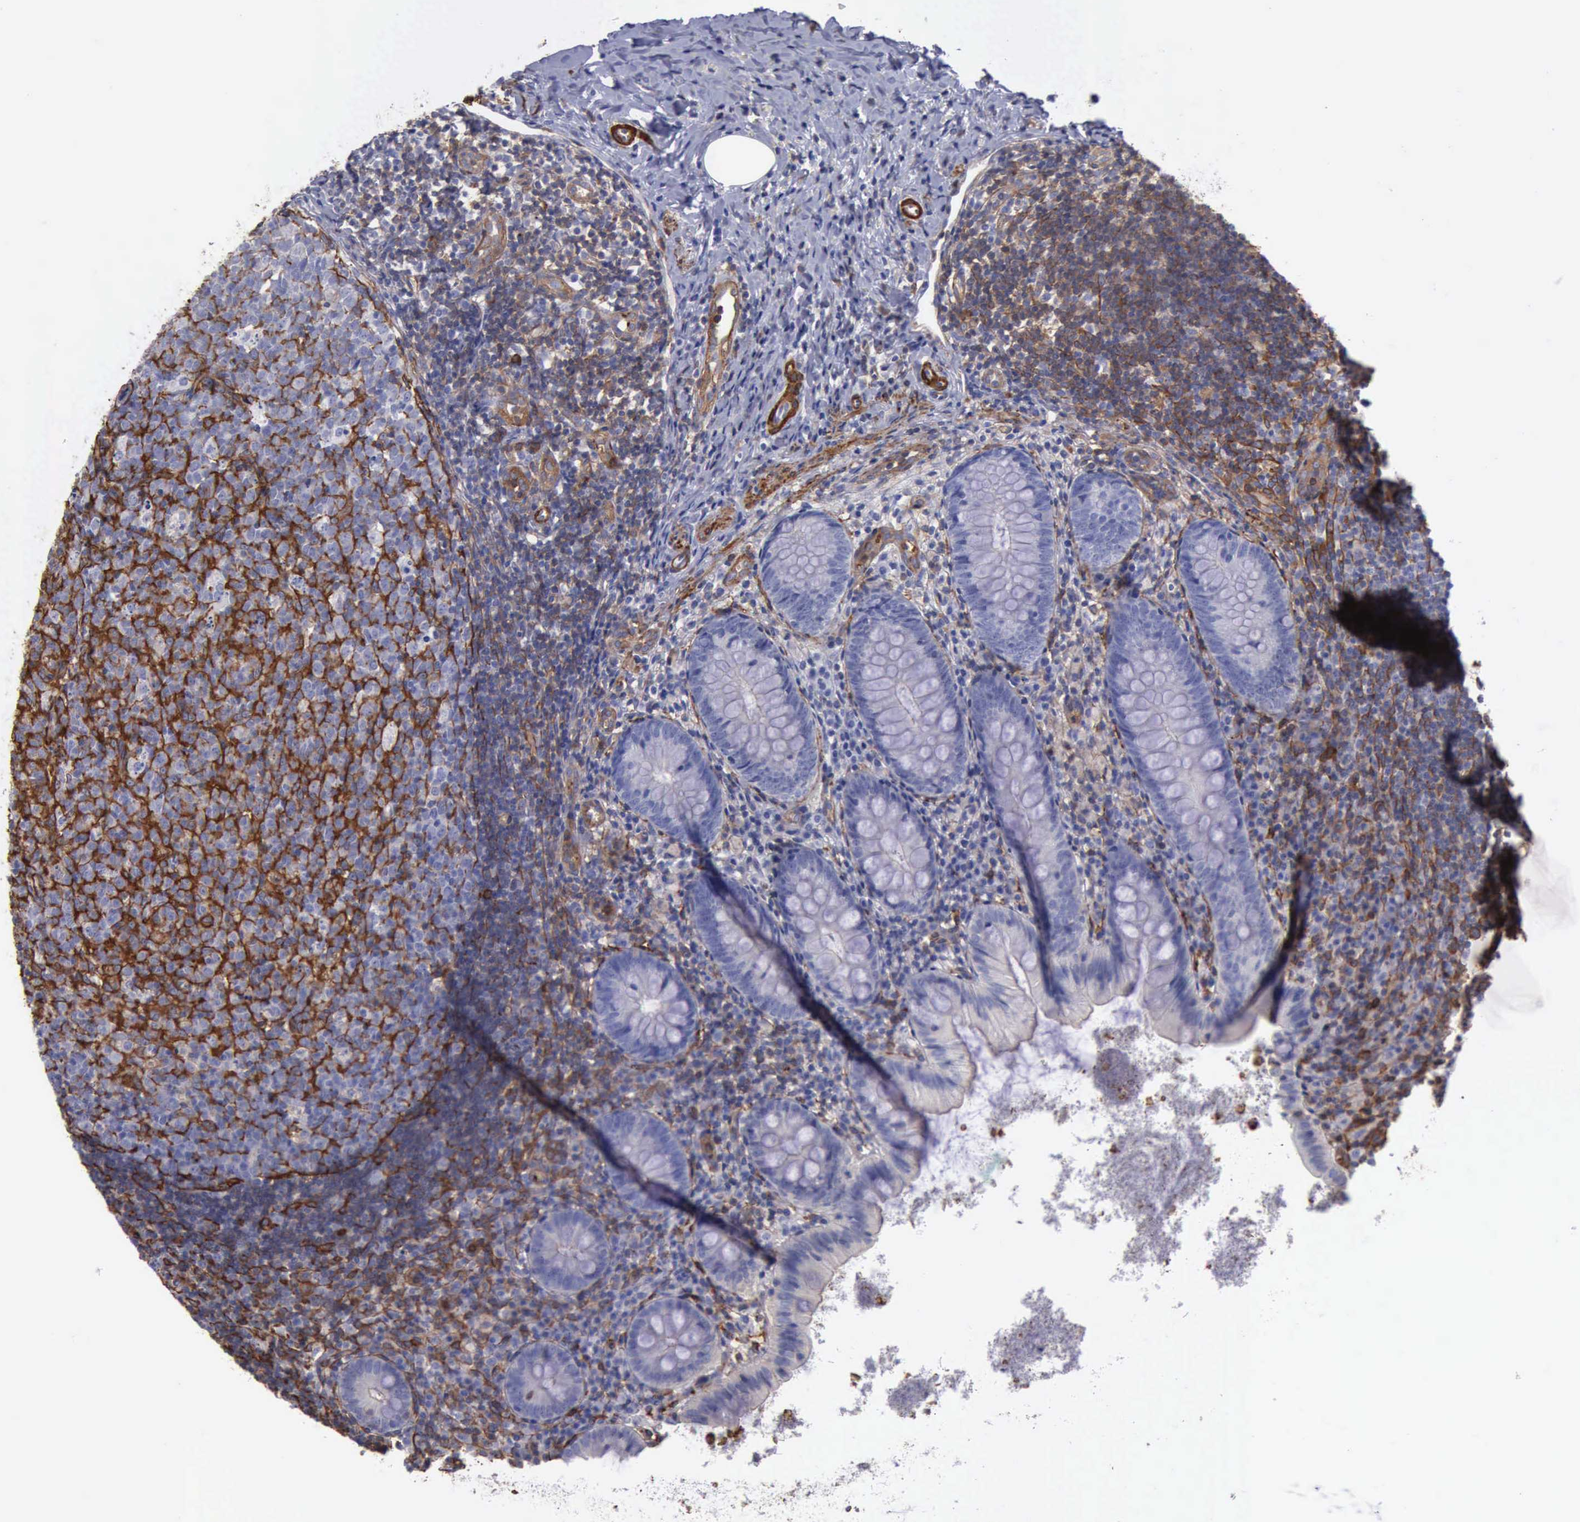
{"staining": {"intensity": "negative", "quantity": "none", "location": "none"}, "tissue": "appendix", "cell_type": "Glandular cells", "image_type": "normal", "snomed": [{"axis": "morphology", "description": "Normal tissue, NOS"}, {"axis": "topography", "description": "Appendix"}], "caption": "High magnification brightfield microscopy of normal appendix stained with DAB (3,3'-diaminobenzidine) (brown) and counterstained with hematoxylin (blue): glandular cells show no significant expression. (DAB (3,3'-diaminobenzidine) immunohistochemistry (IHC), high magnification).", "gene": "FLNA", "patient": {"sex": "female", "age": 9}}